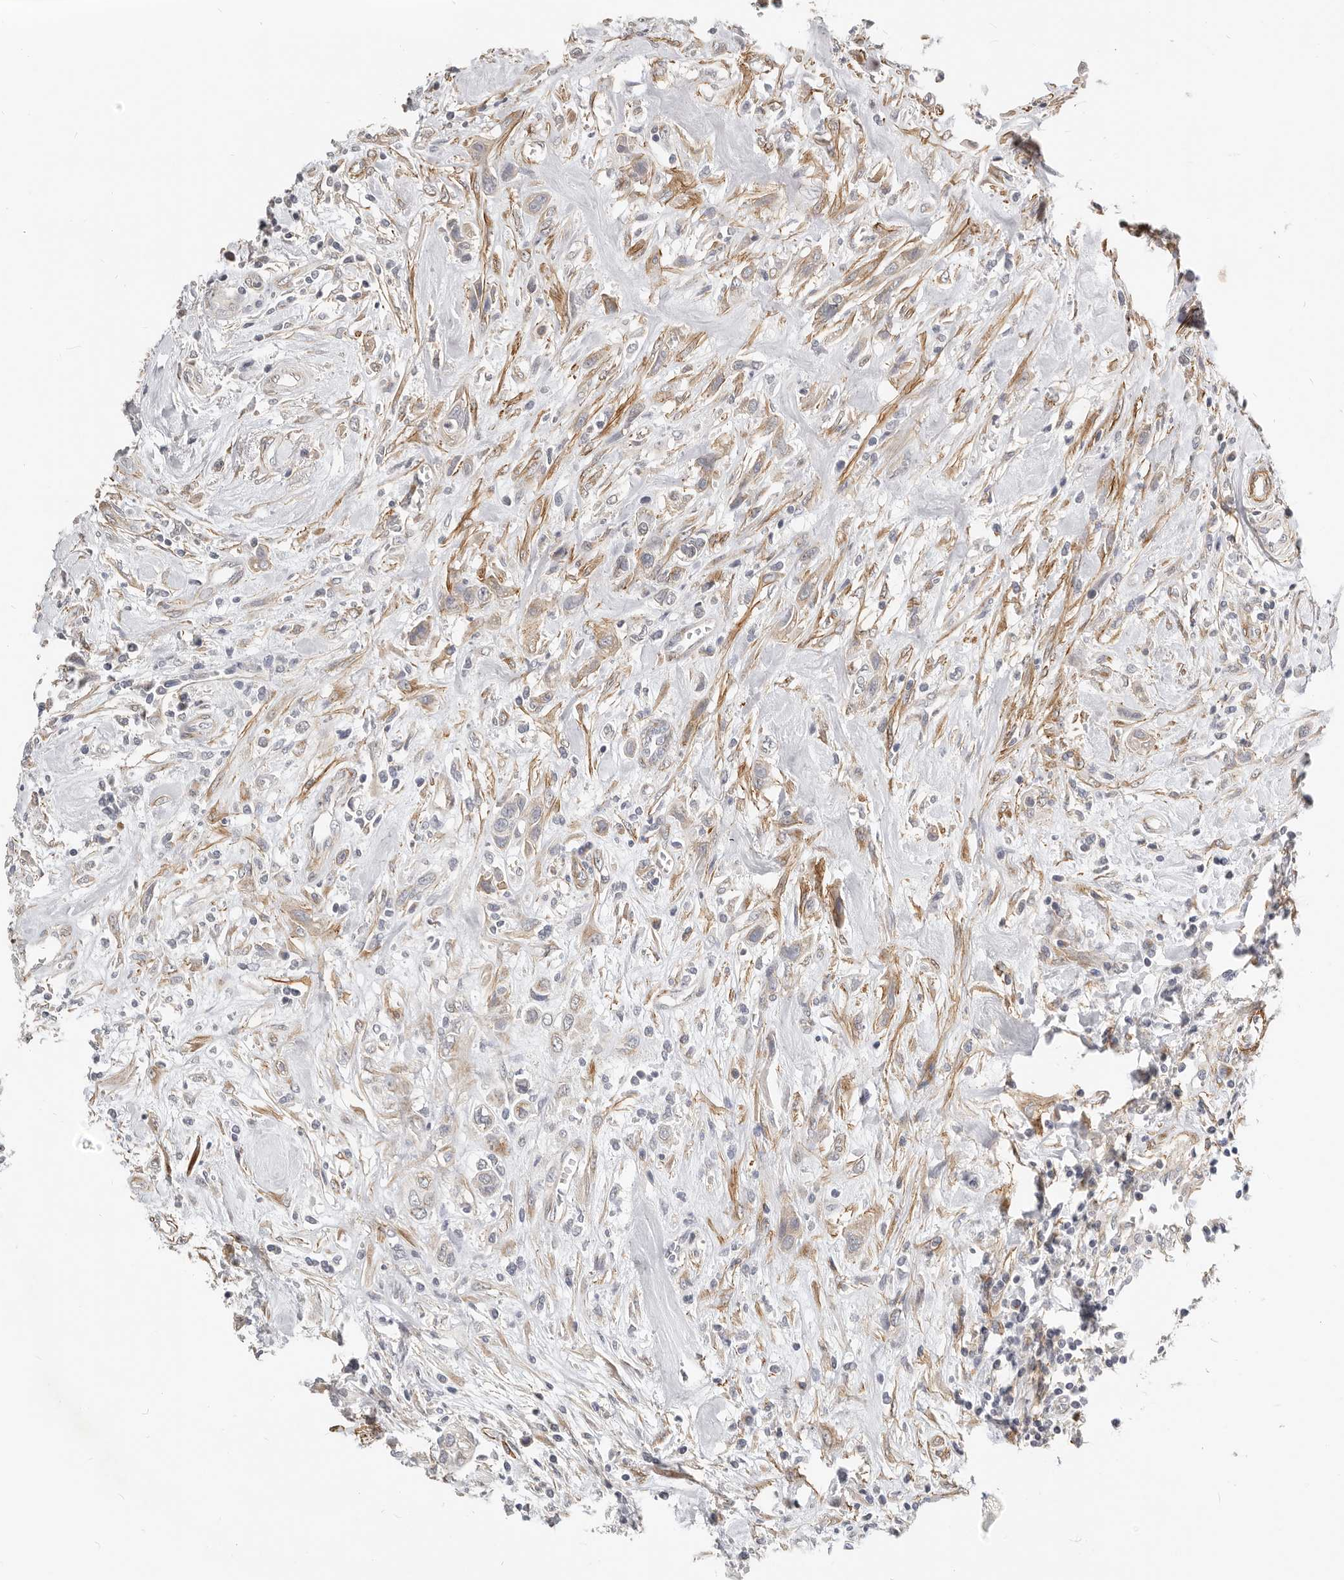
{"staining": {"intensity": "weak", "quantity": "25%-75%", "location": "cytoplasmic/membranous"}, "tissue": "urothelial cancer", "cell_type": "Tumor cells", "image_type": "cancer", "snomed": [{"axis": "morphology", "description": "Urothelial carcinoma, High grade"}, {"axis": "topography", "description": "Urinary bladder"}], "caption": "Weak cytoplasmic/membranous protein staining is present in approximately 25%-75% of tumor cells in high-grade urothelial carcinoma.", "gene": "RABAC1", "patient": {"sex": "male", "age": 50}}